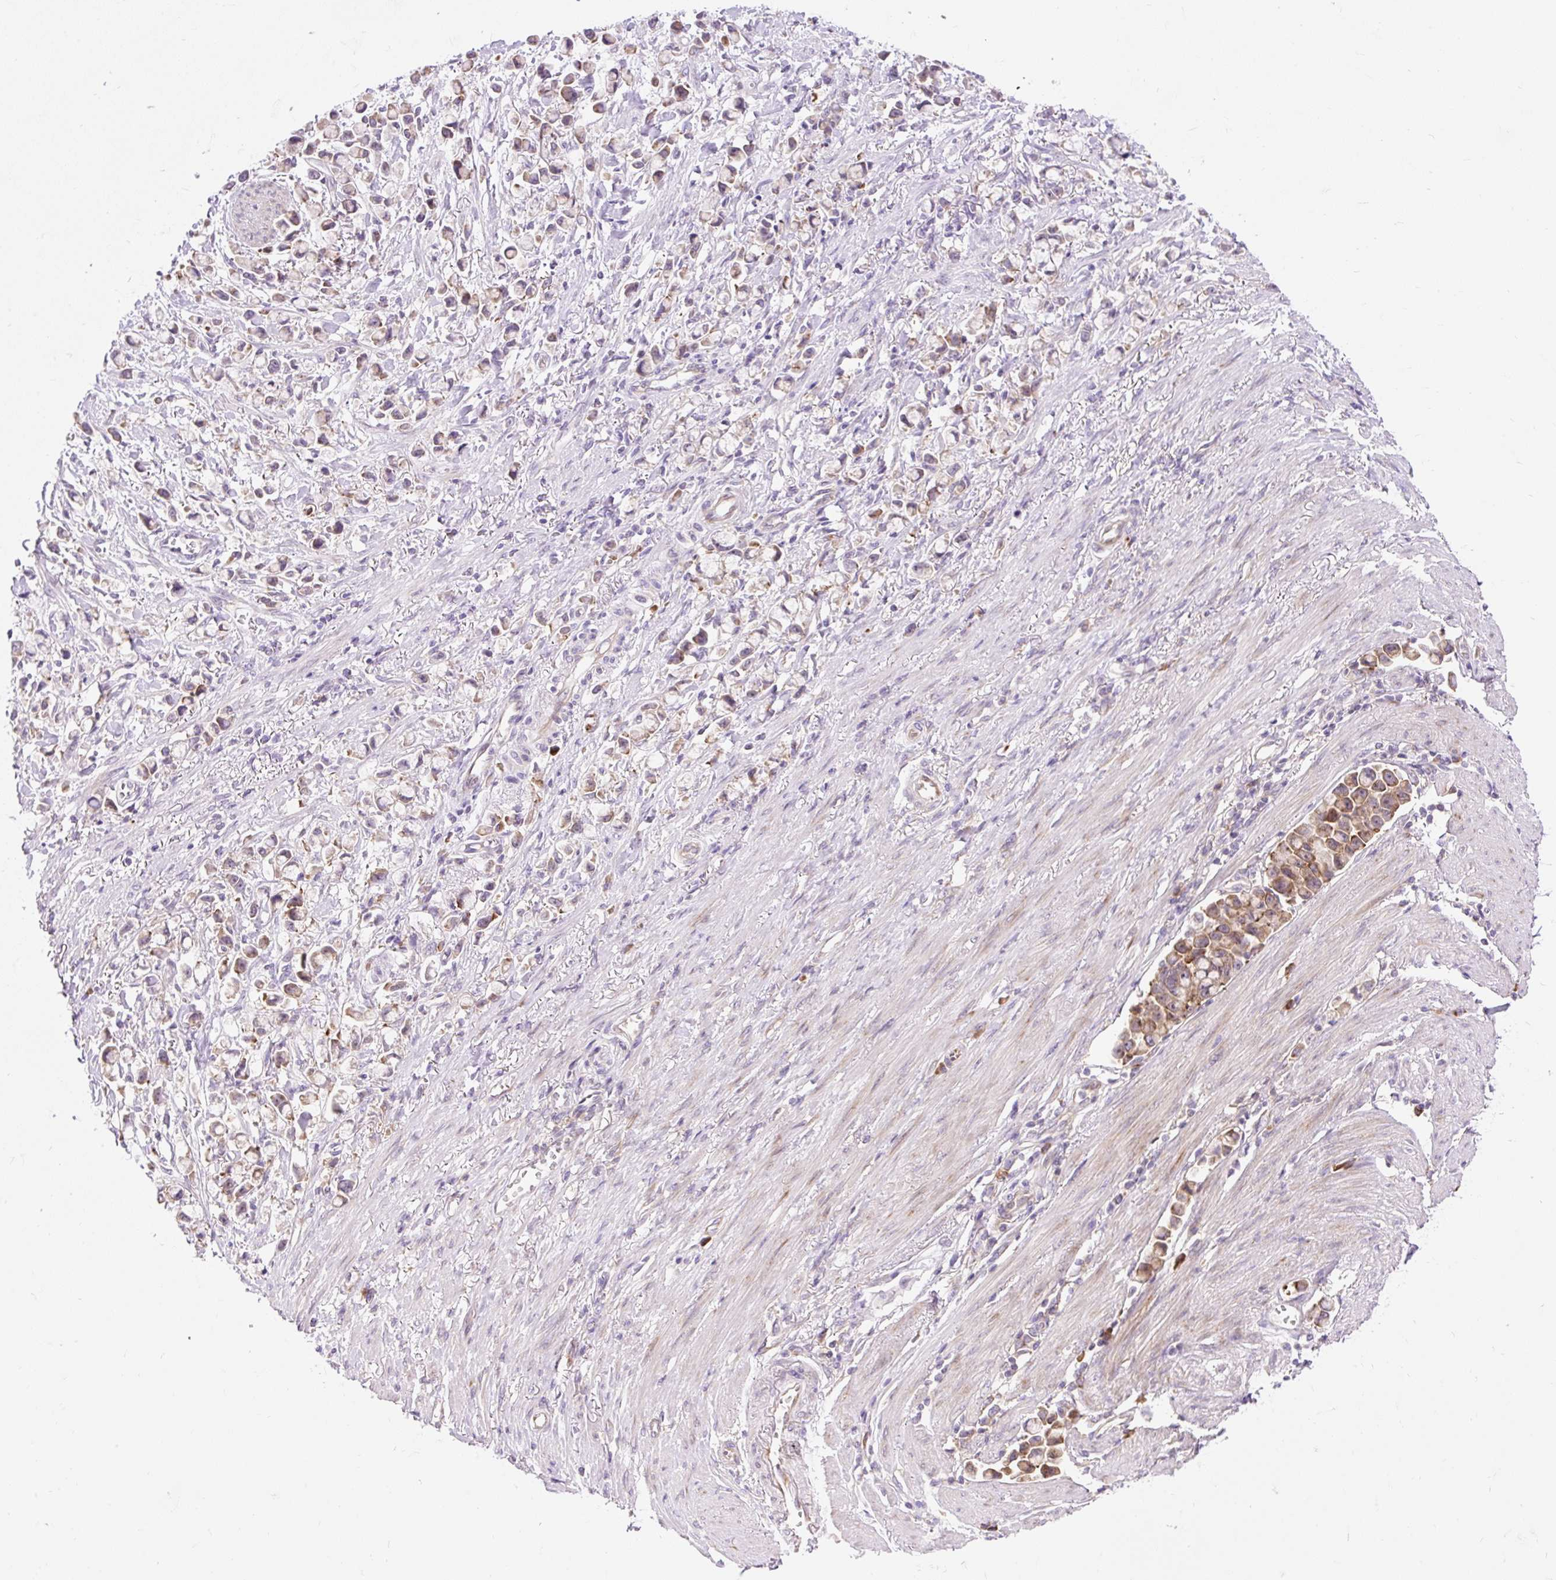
{"staining": {"intensity": "weak", "quantity": ">75%", "location": "cytoplasmic/membranous"}, "tissue": "stomach cancer", "cell_type": "Tumor cells", "image_type": "cancer", "snomed": [{"axis": "morphology", "description": "Adenocarcinoma, NOS"}, {"axis": "topography", "description": "Stomach"}], "caption": "Brown immunohistochemical staining in human stomach cancer (adenocarcinoma) displays weak cytoplasmic/membranous expression in approximately >75% of tumor cells. (DAB IHC, brown staining for protein, blue staining for nuclei).", "gene": "GPR45", "patient": {"sex": "female", "age": 81}}